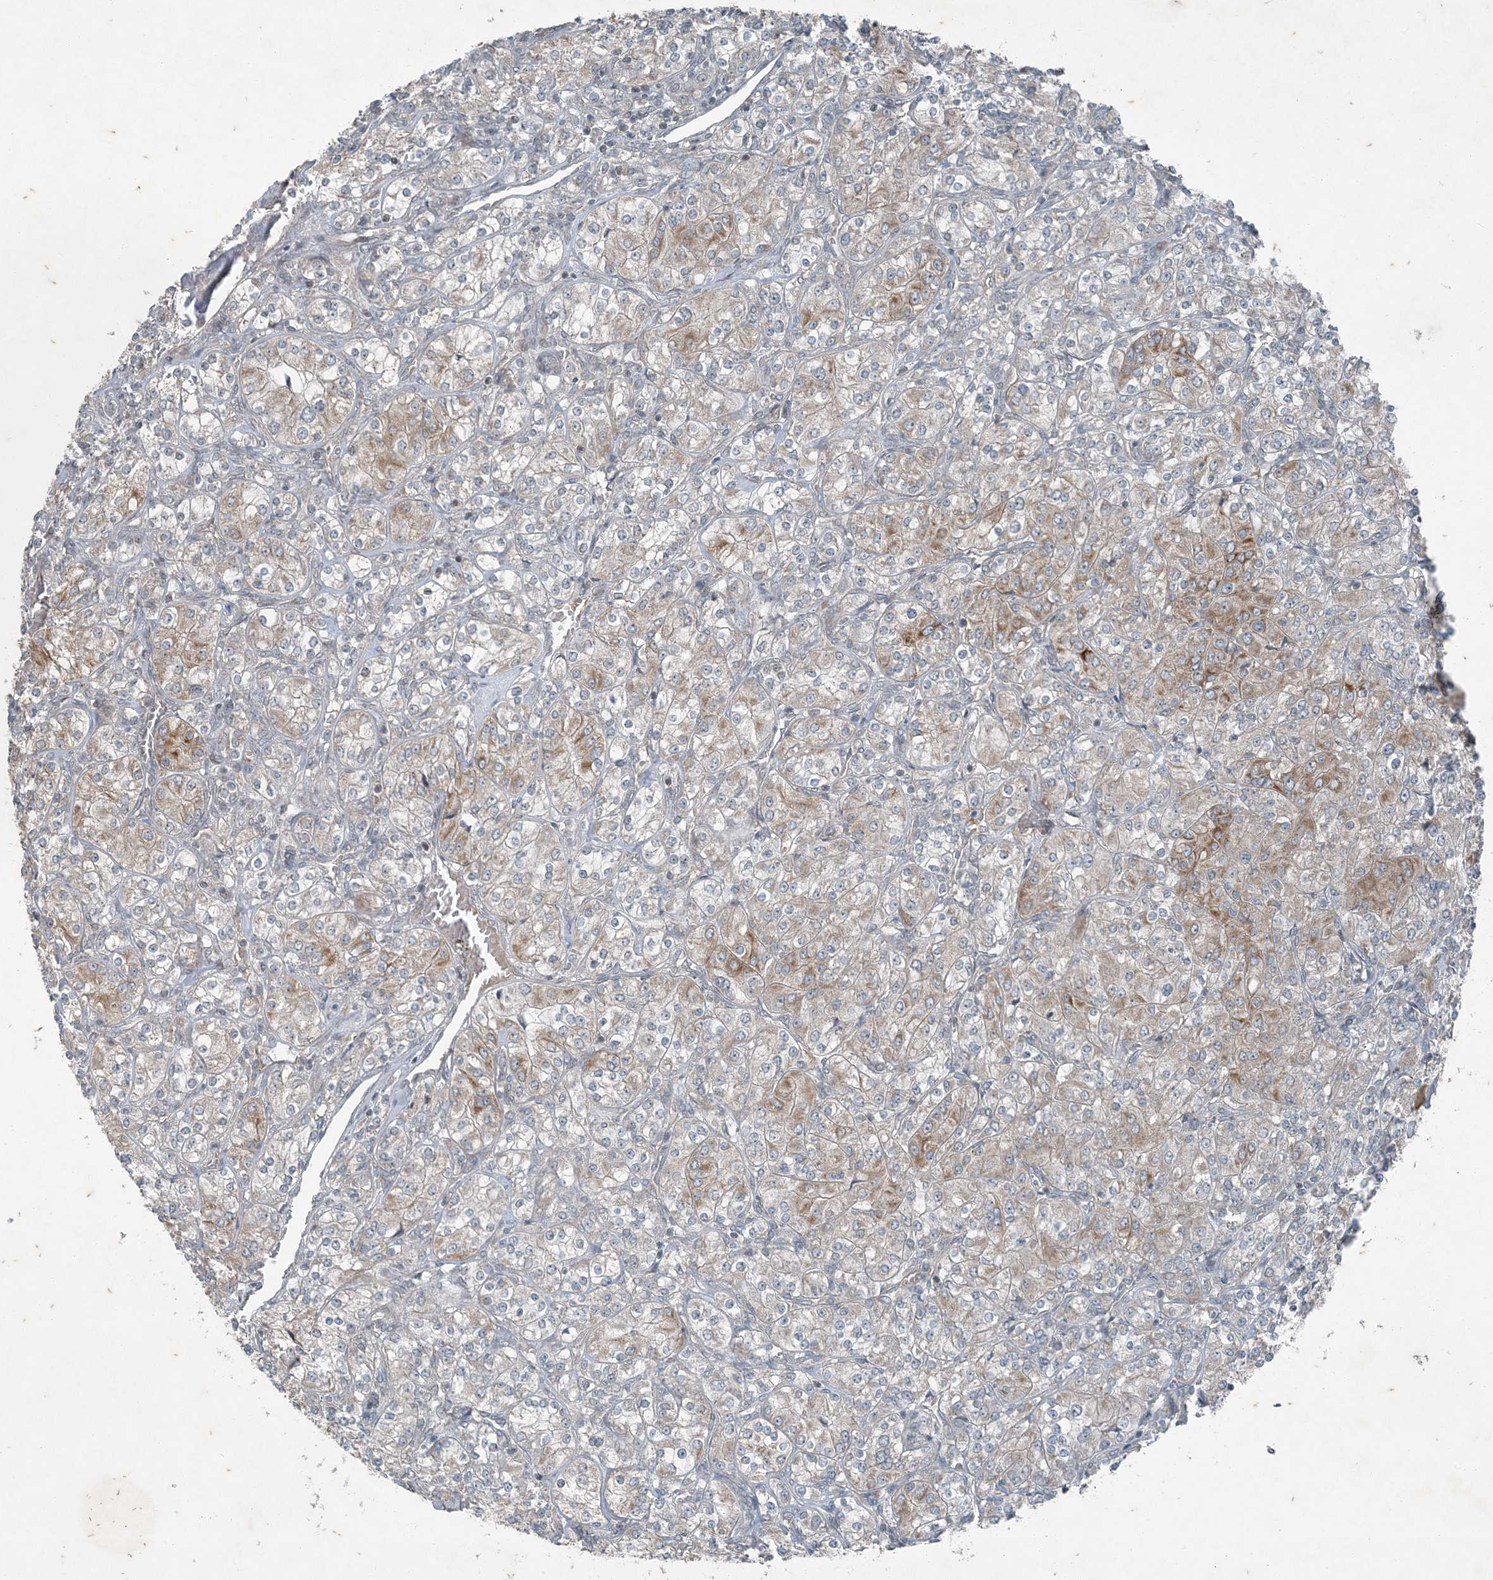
{"staining": {"intensity": "weak", "quantity": "<25%", "location": "cytoplasmic/membranous"}, "tissue": "renal cancer", "cell_type": "Tumor cells", "image_type": "cancer", "snomed": [{"axis": "morphology", "description": "Adenocarcinoma, NOS"}, {"axis": "topography", "description": "Kidney"}], "caption": "The IHC image has no significant expression in tumor cells of renal adenocarcinoma tissue.", "gene": "PC", "patient": {"sex": "male", "age": 77}}